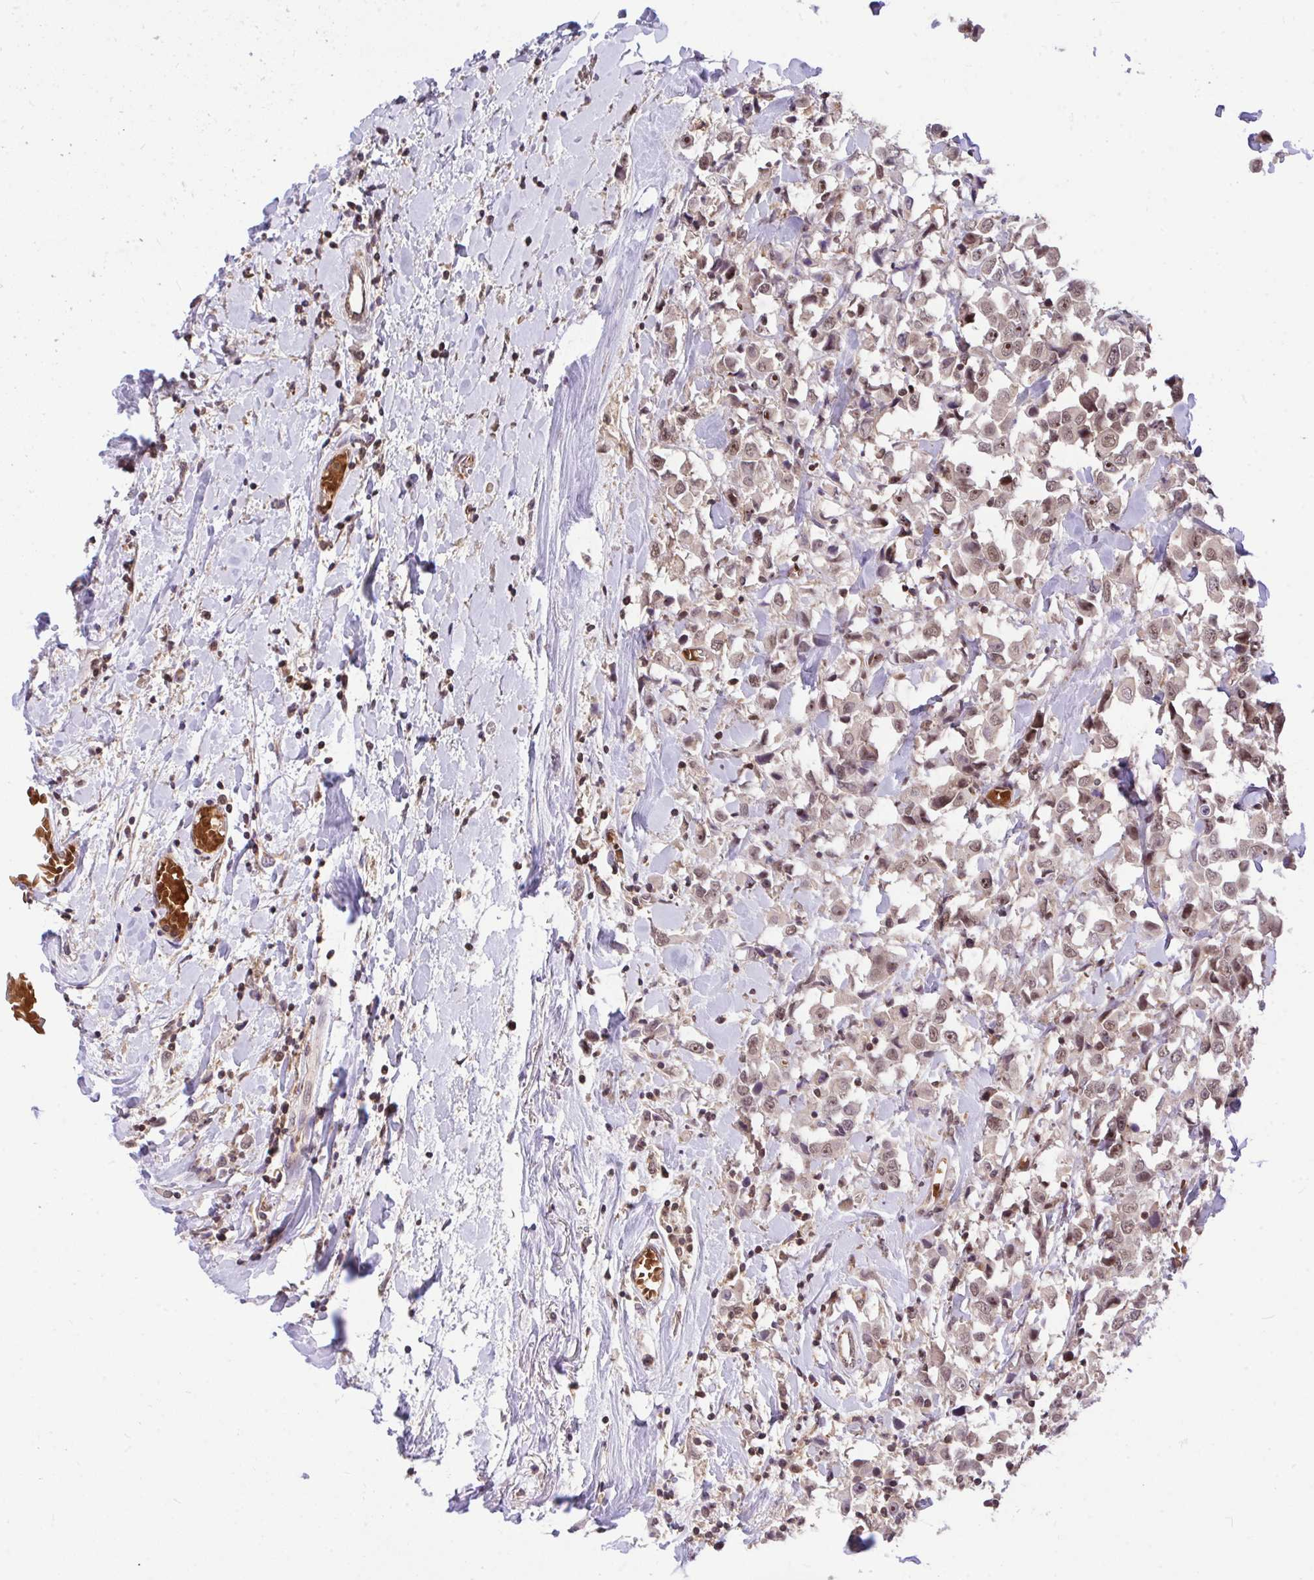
{"staining": {"intensity": "weak", "quantity": ">75%", "location": "nuclear"}, "tissue": "breast cancer", "cell_type": "Tumor cells", "image_type": "cancer", "snomed": [{"axis": "morphology", "description": "Duct carcinoma"}, {"axis": "topography", "description": "Breast"}], "caption": "DAB immunohistochemical staining of breast cancer (infiltrating ductal carcinoma) demonstrates weak nuclear protein positivity in about >75% of tumor cells. The staining is performed using DAB (3,3'-diaminobenzidine) brown chromogen to label protein expression. The nuclei are counter-stained blue using hematoxylin.", "gene": "PPP1CA", "patient": {"sex": "female", "age": 61}}